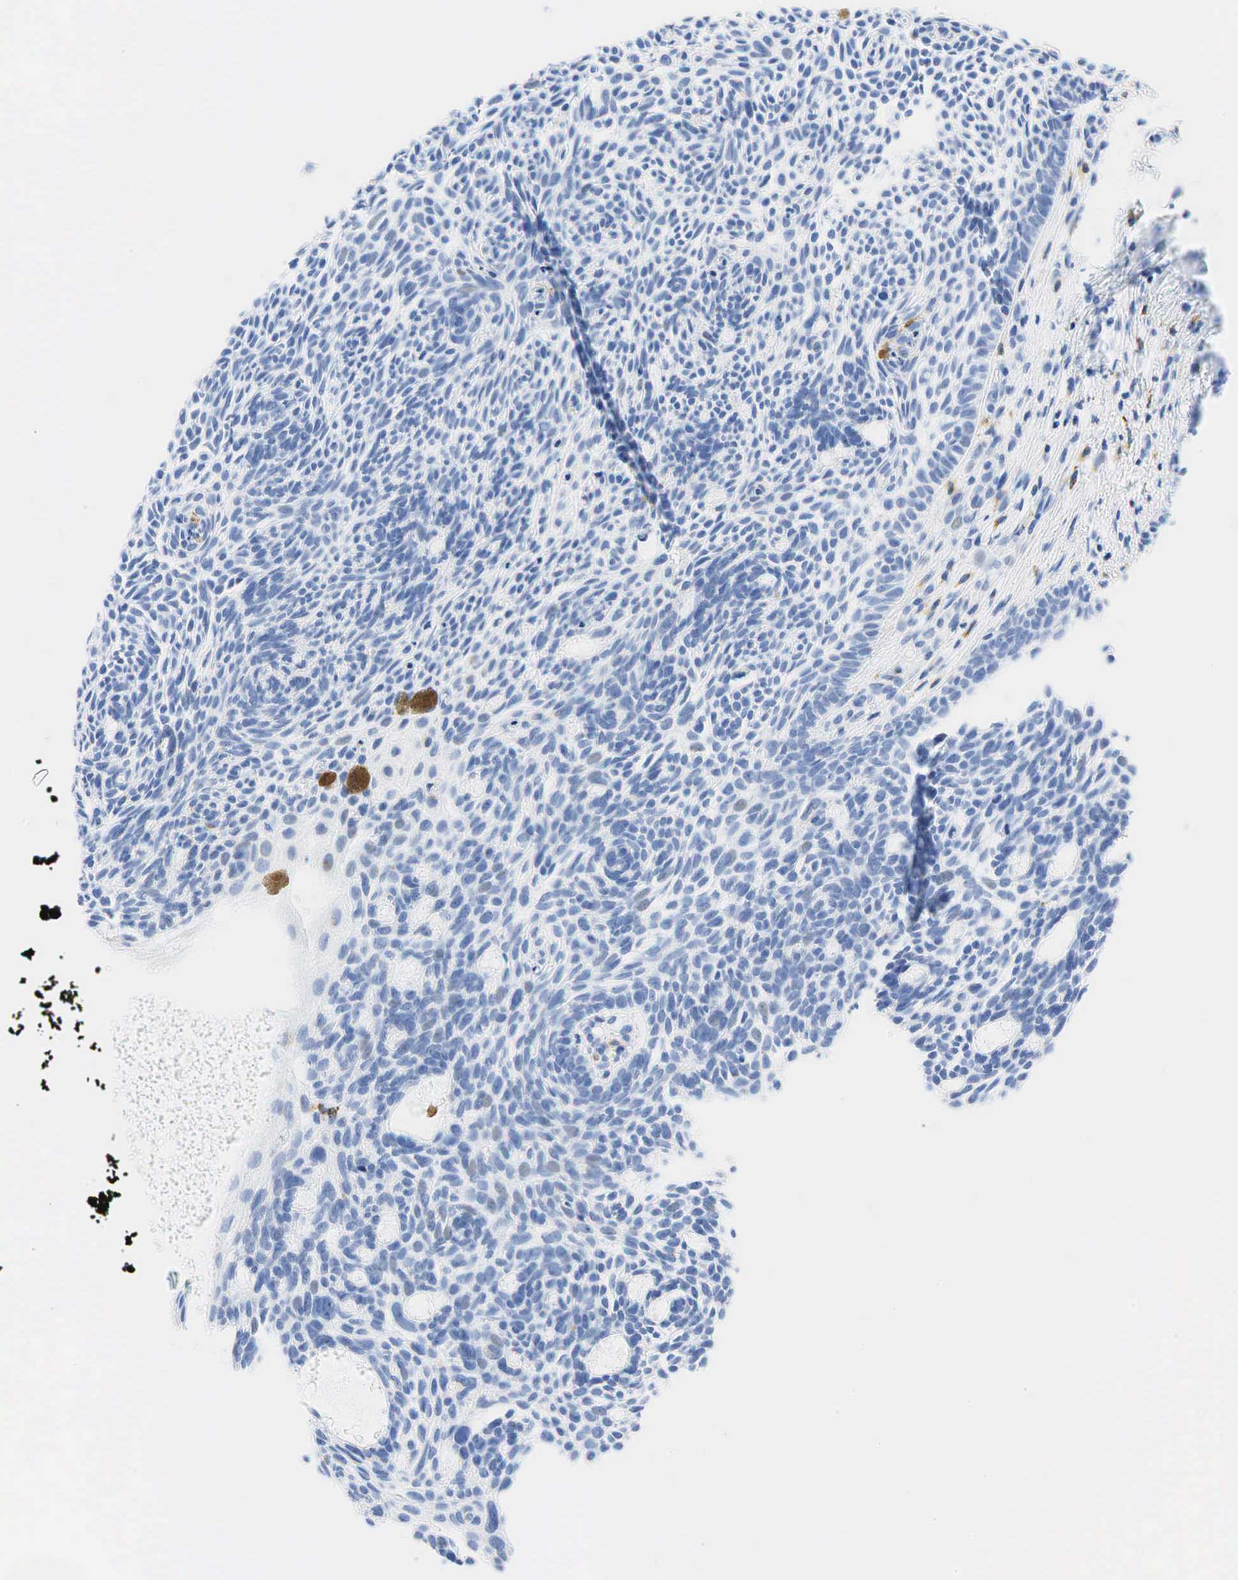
{"staining": {"intensity": "negative", "quantity": "none", "location": "none"}, "tissue": "skin cancer", "cell_type": "Tumor cells", "image_type": "cancer", "snomed": [{"axis": "morphology", "description": "Basal cell carcinoma"}, {"axis": "topography", "description": "Skin"}], "caption": "Immunohistochemistry (IHC) of skin cancer (basal cell carcinoma) demonstrates no expression in tumor cells.", "gene": "CD68", "patient": {"sex": "male", "age": 58}}